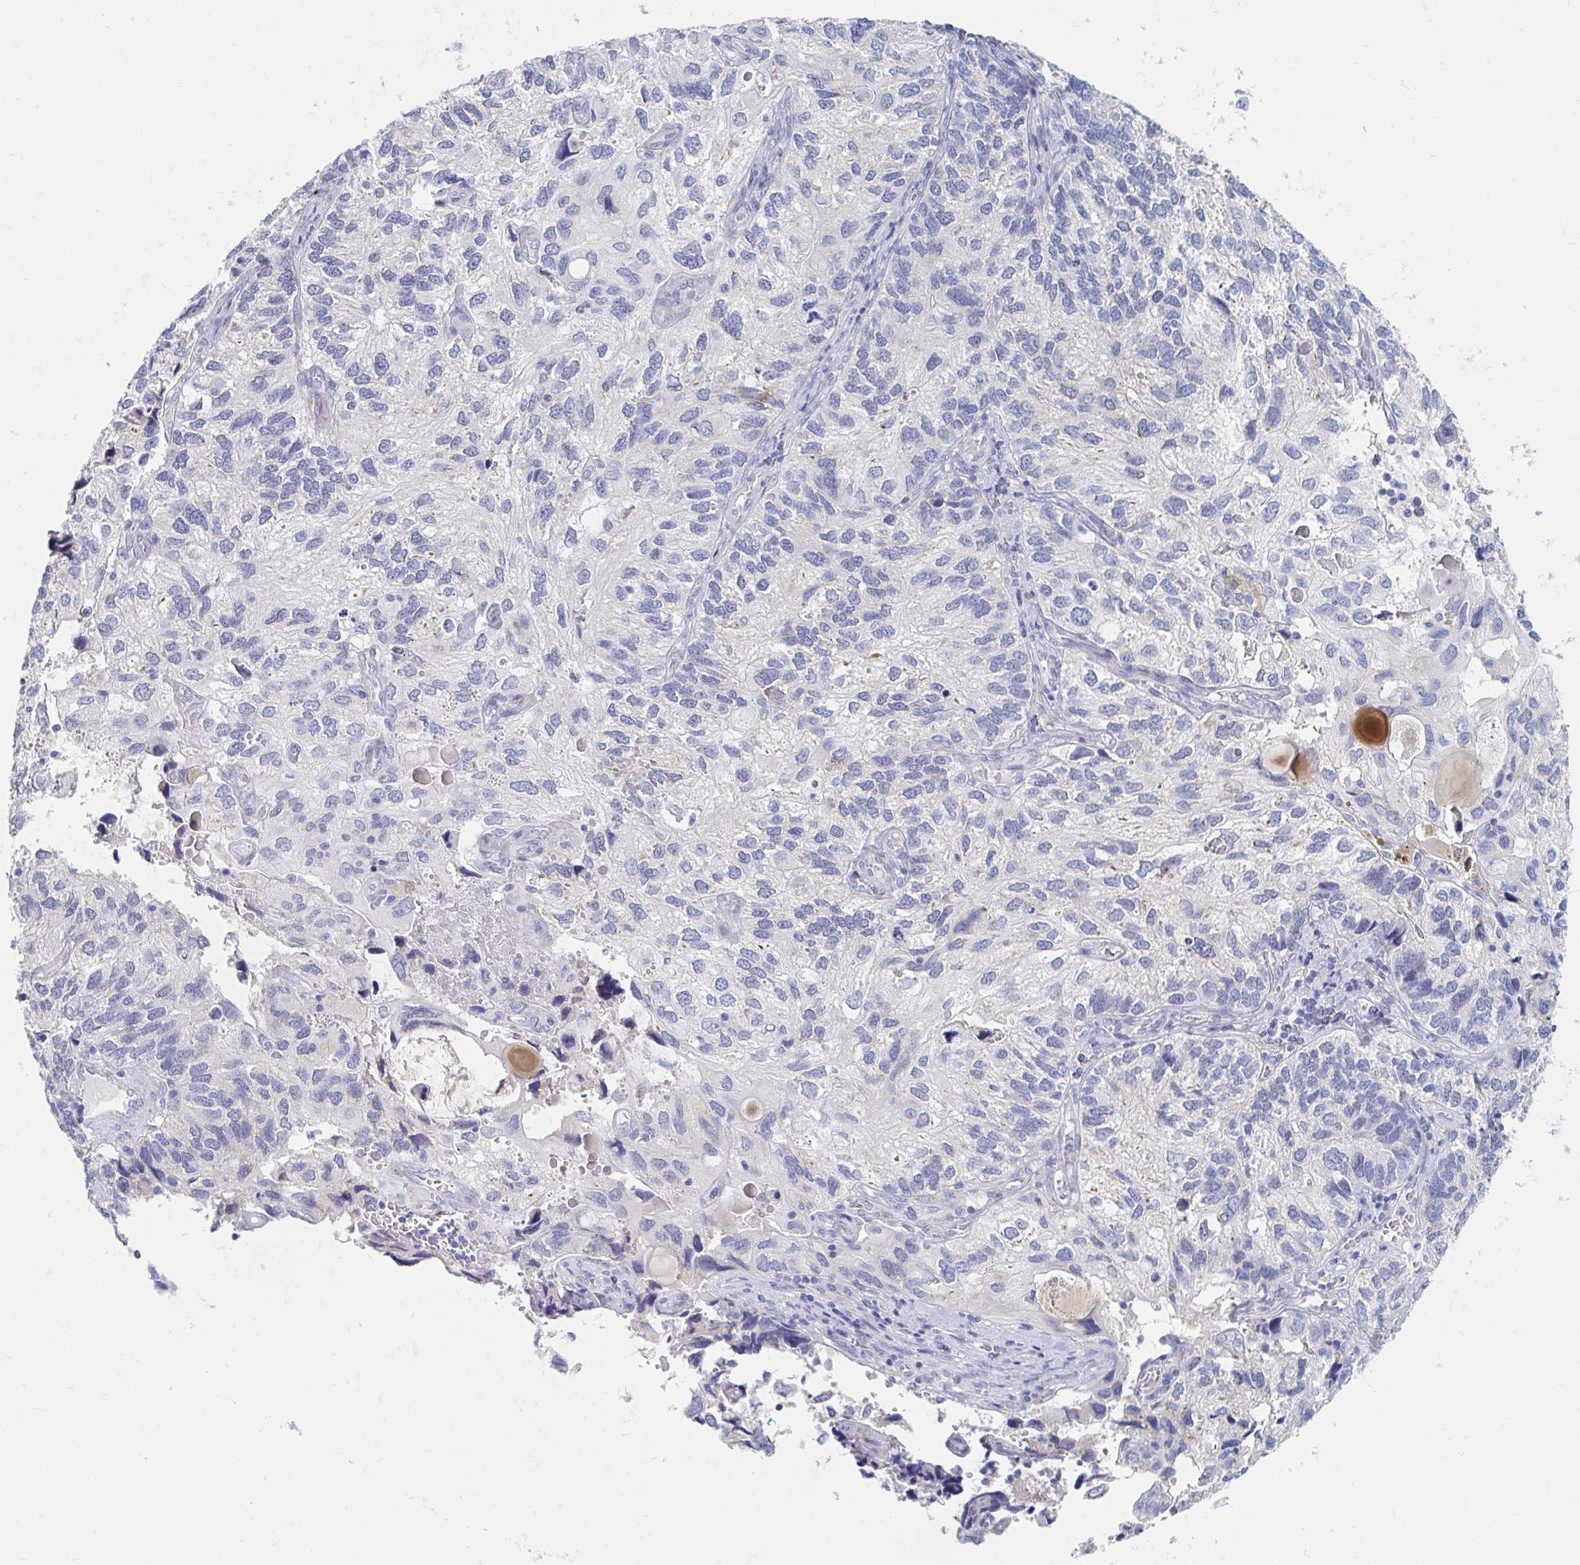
{"staining": {"intensity": "negative", "quantity": "none", "location": "none"}, "tissue": "endometrial cancer", "cell_type": "Tumor cells", "image_type": "cancer", "snomed": [{"axis": "morphology", "description": "Carcinoma, NOS"}, {"axis": "topography", "description": "Uterus"}], "caption": "High power microscopy micrograph of an immunohistochemistry micrograph of endometrial cancer (carcinoma), revealing no significant staining in tumor cells.", "gene": "MYLK2", "patient": {"sex": "female", "age": 76}}